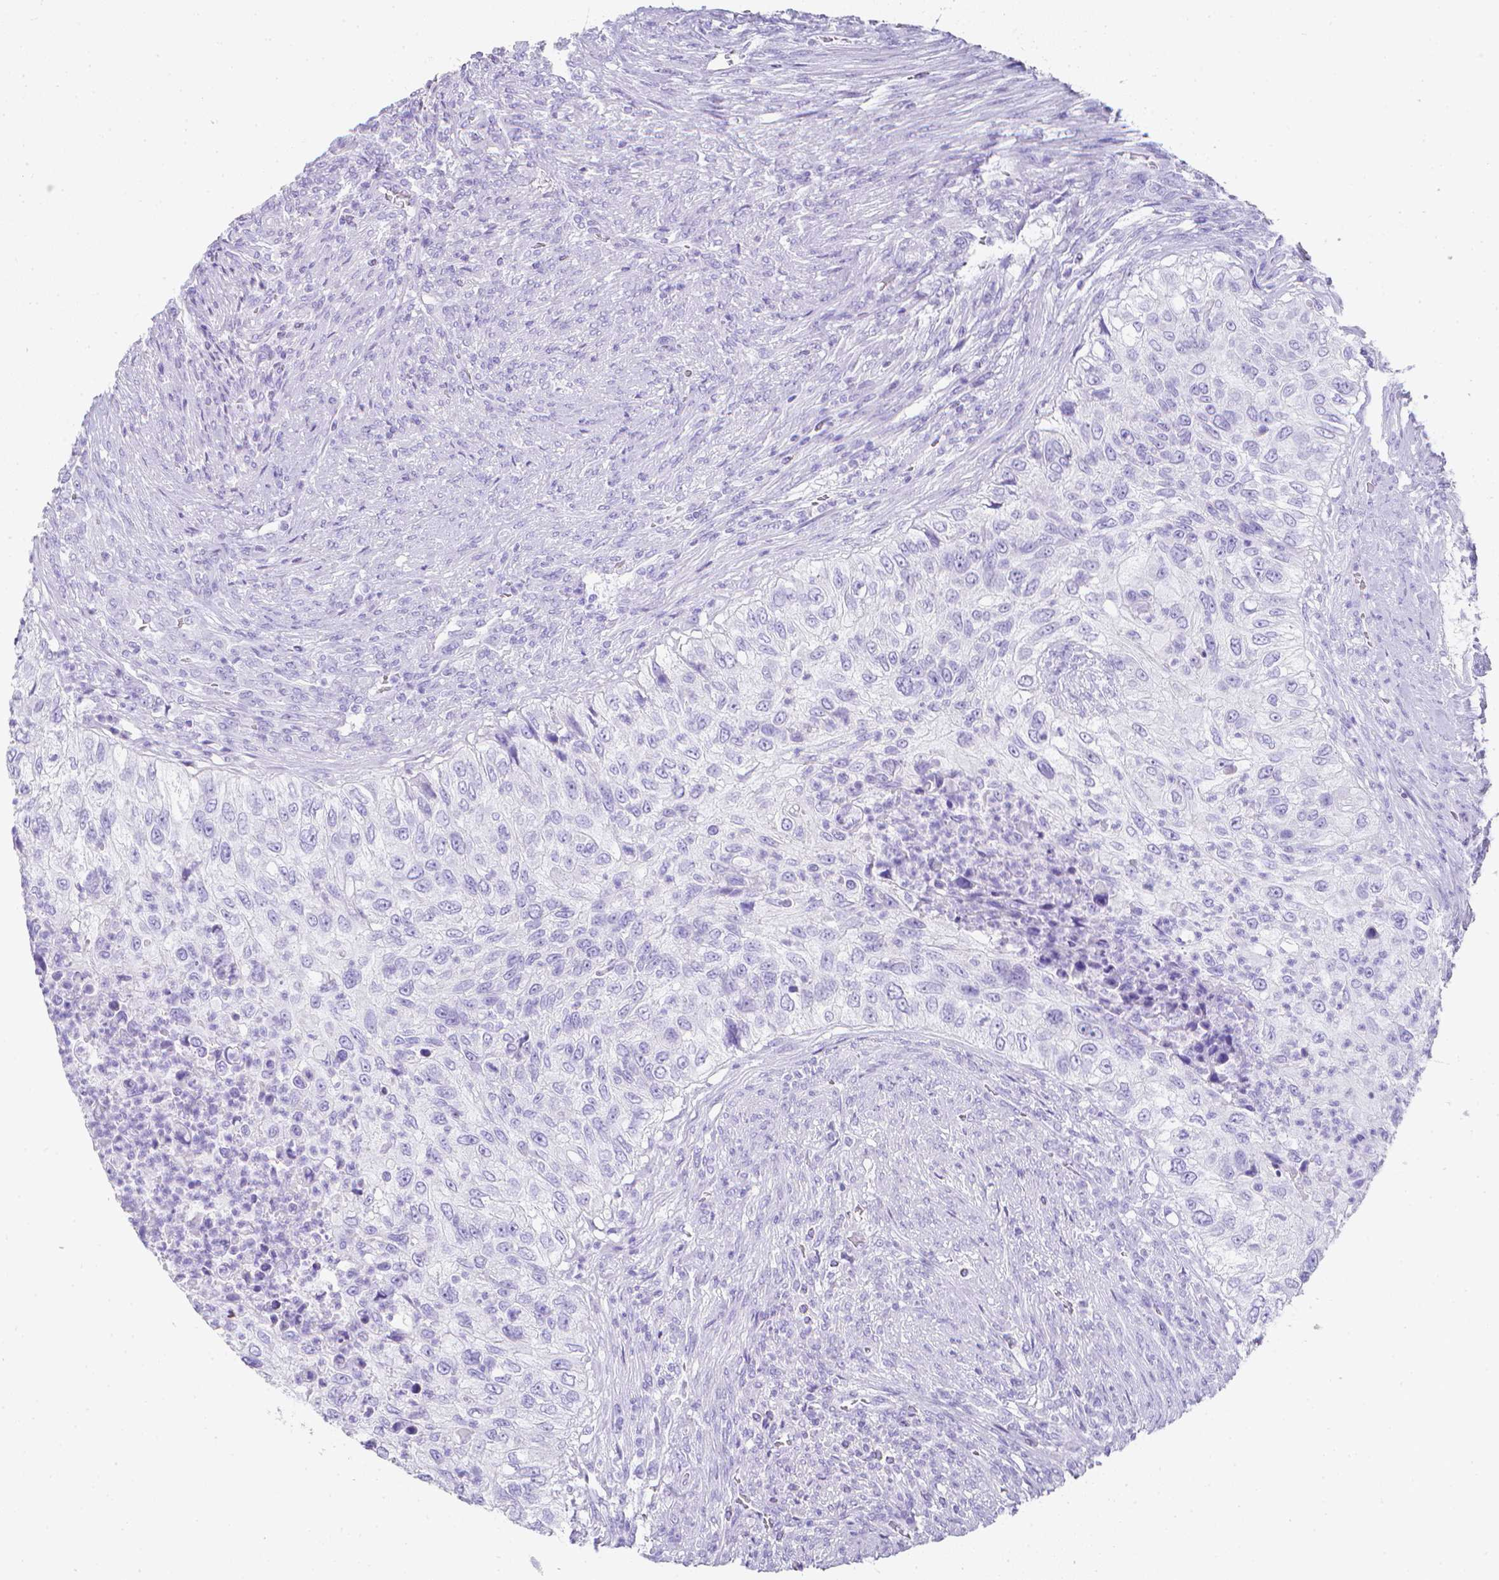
{"staining": {"intensity": "negative", "quantity": "none", "location": "none"}, "tissue": "urothelial cancer", "cell_type": "Tumor cells", "image_type": "cancer", "snomed": [{"axis": "morphology", "description": "Urothelial carcinoma, High grade"}, {"axis": "topography", "description": "Urinary bladder"}], "caption": "There is no significant staining in tumor cells of urothelial cancer. (Brightfield microscopy of DAB immunohistochemistry at high magnification).", "gene": "LGALS4", "patient": {"sex": "female", "age": 60}}